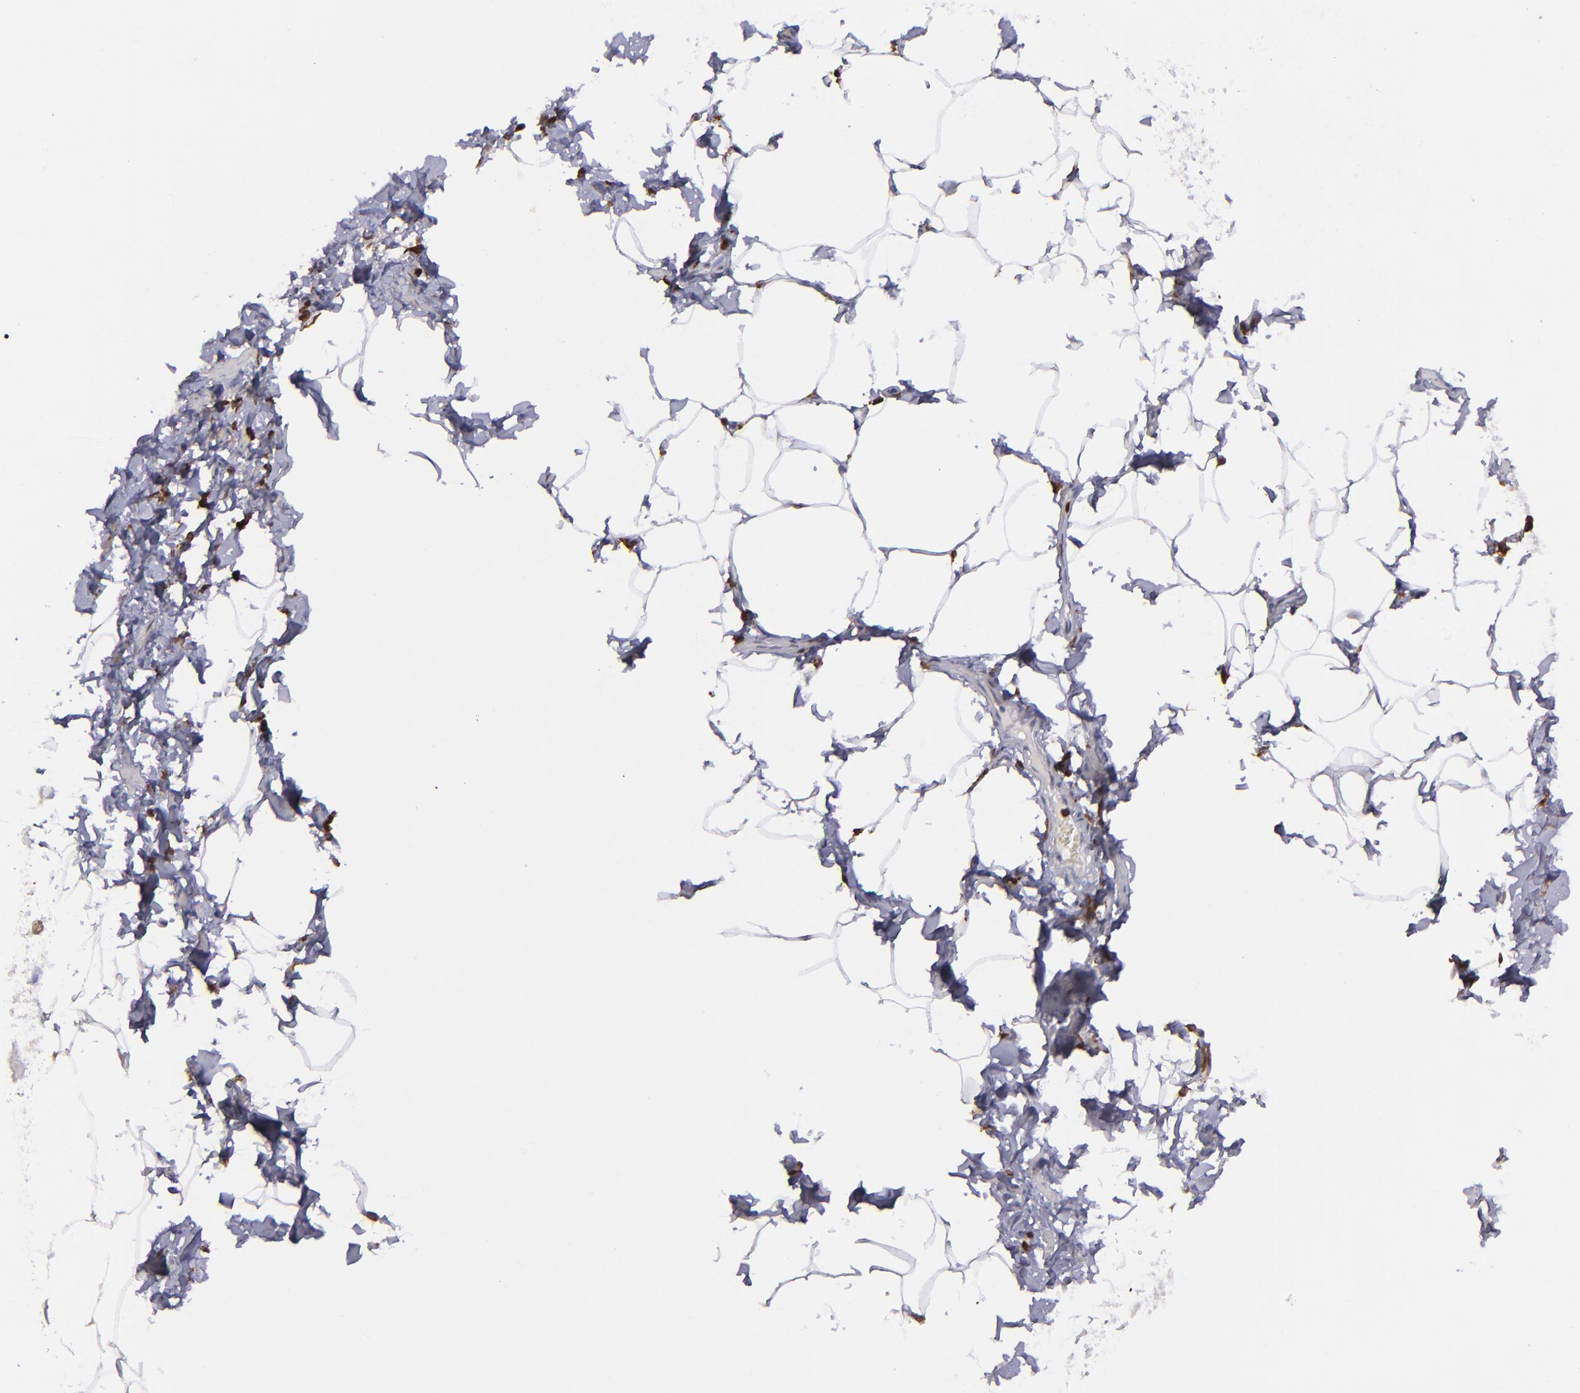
{"staining": {"intensity": "negative", "quantity": "none", "location": "none"}, "tissue": "adipose tissue", "cell_type": "Adipocytes", "image_type": "normal", "snomed": [{"axis": "morphology", "description": "Normal tissue, NOS"}, {"axis": "topography", "description": "Vascular tissue"}], "caption": "This image is of benign adipose tissue stained with immunohistochemistry (IHC) to label a protein in brown with the nuclei are counter-stained blue. There is no staining in adipocytes.", "gene": "NCF2", "patient": {"sex": "male", "age": 41}}